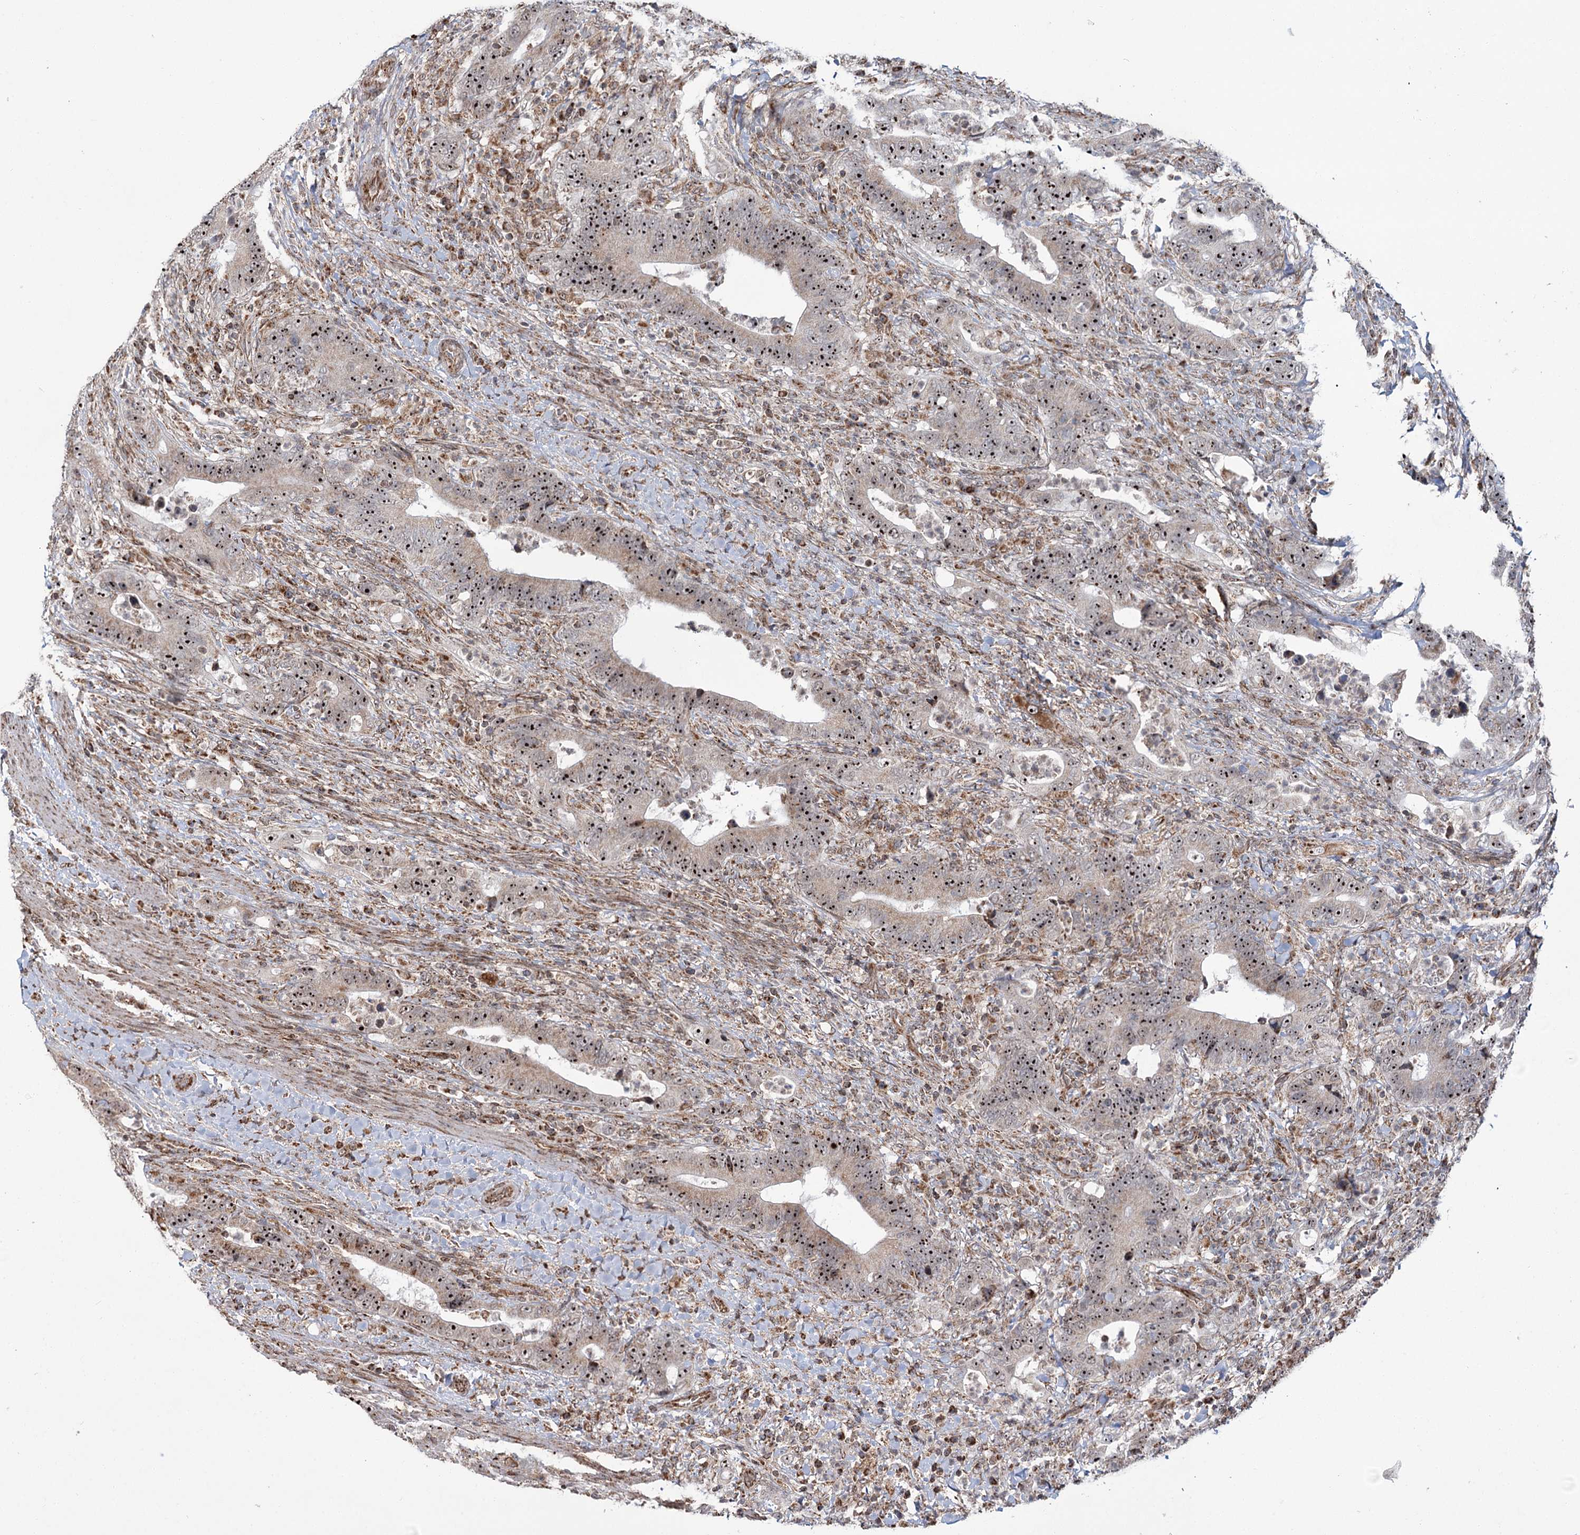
{"staining": {"intensity": "strong", "quantity": ">75%", "location": "nuclear"}, "tissue": "colorectal cancer", "cell_type": "Tumor cells", "image_type": "cancer", "snomed": [{"axis": "morphology", "description": "Adenocarcinoma, NOS"}, {"axis": "topography", "description": "Colon"}], "caption": "Immunohistochemistry (IHC) of human colorectal adenocarcinoma shows high levels of strong nuclear positivity in about >75% of tumor cells. (IHC, brightfield microscopy, high magnification).", "gene": "STEEP1", "patient": {"sex": "female", "age": 75}}